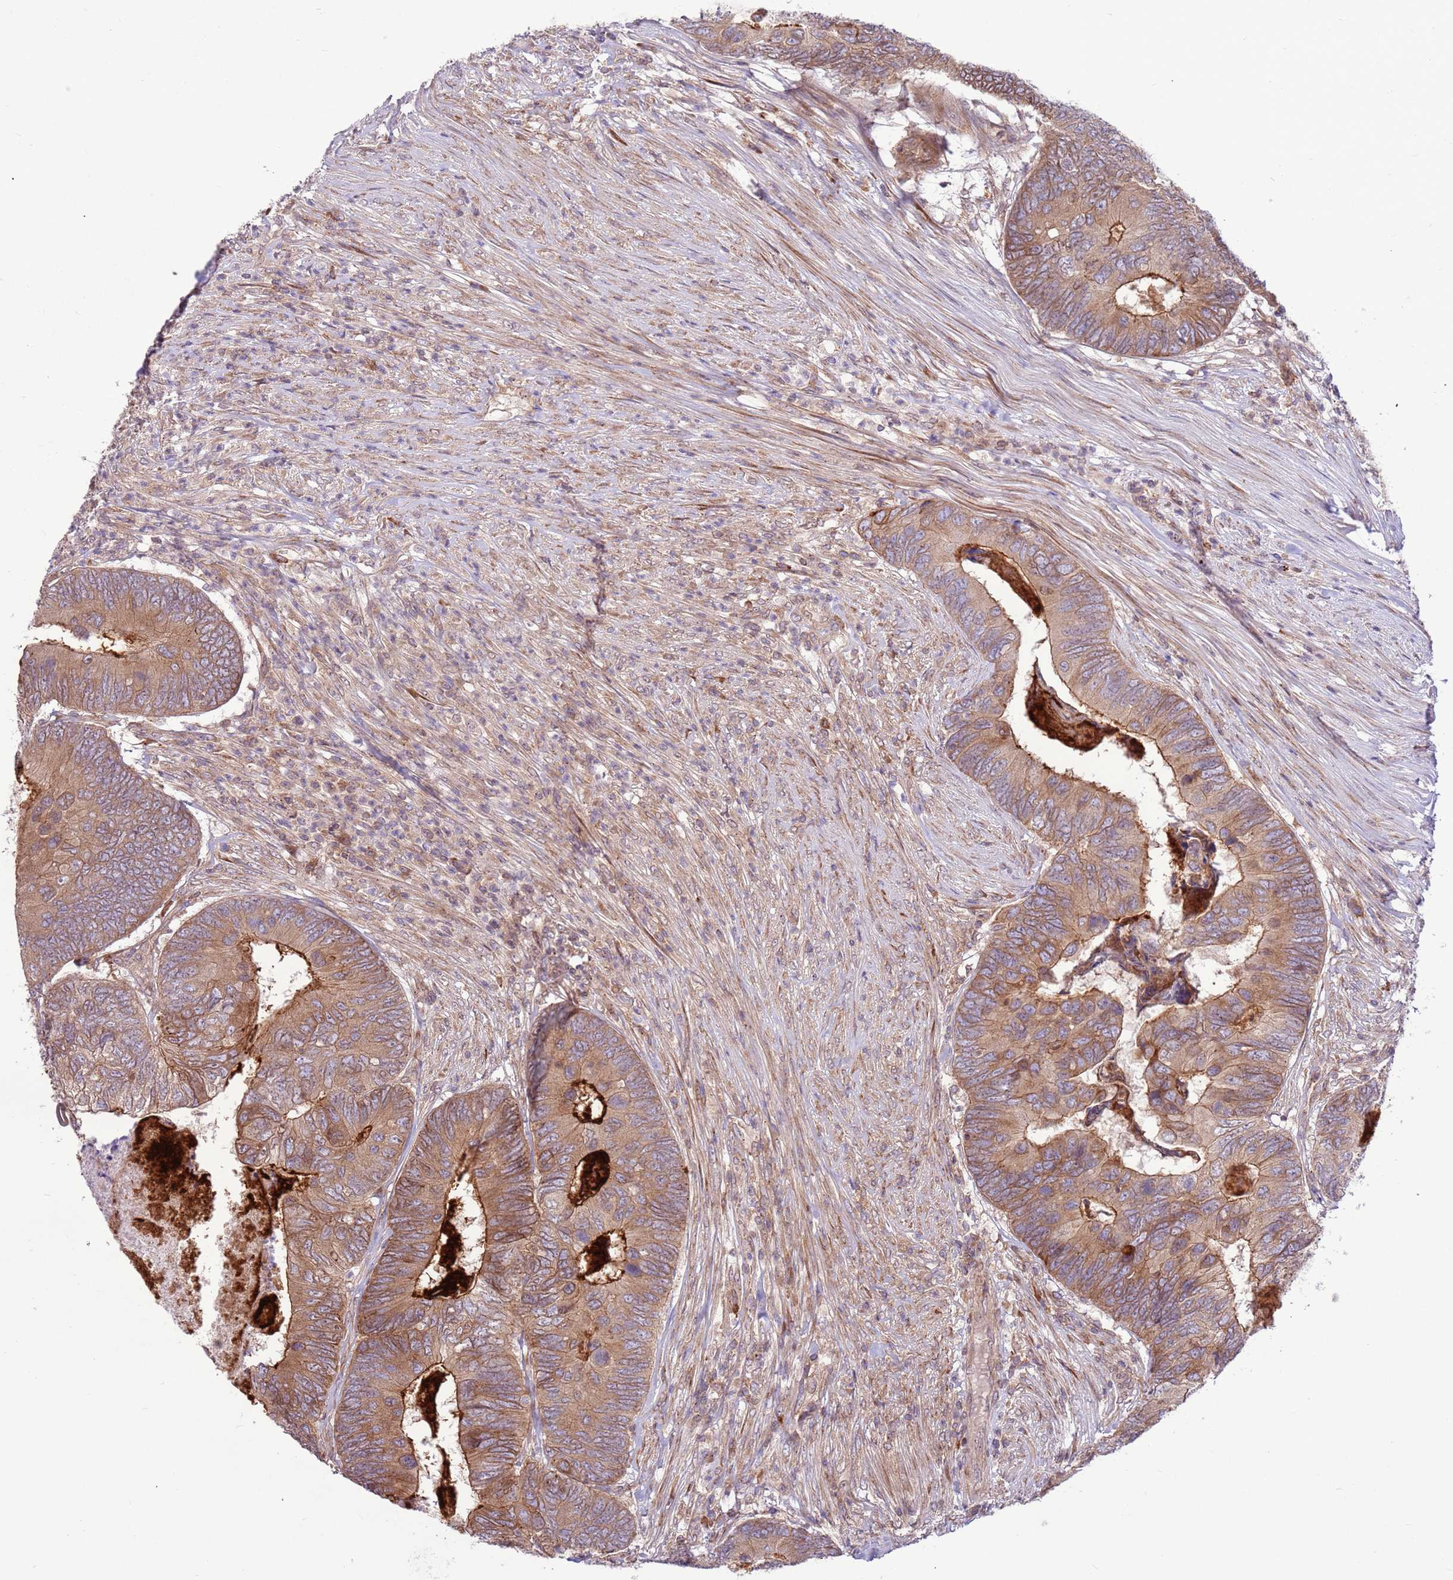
{"staining": {"intensity": "moderate", "quantity": ">75%", "location": "cytoplasmic/membranous"}, "tissue": "colorectal cancer", "cell_type": "Tumor cells", "image_type": "cancer", "snomed": [{"axis": "morphology", "description": "Adenocarcinoma, NOS"}, {"axis": "topography", "description": "Colon"}], "caption": "A brown stain labels moderate cytoplasmic/membranous positivity of a protein in human adenocarcinoma (colorectal) tumor cells. The staining was performed using DAB, with brown indicating positive protein expression. Nuclei are stained blue with hematoxylin.", "gene": "DDX19B", "patient": {"sex": "female", "age": 67}}